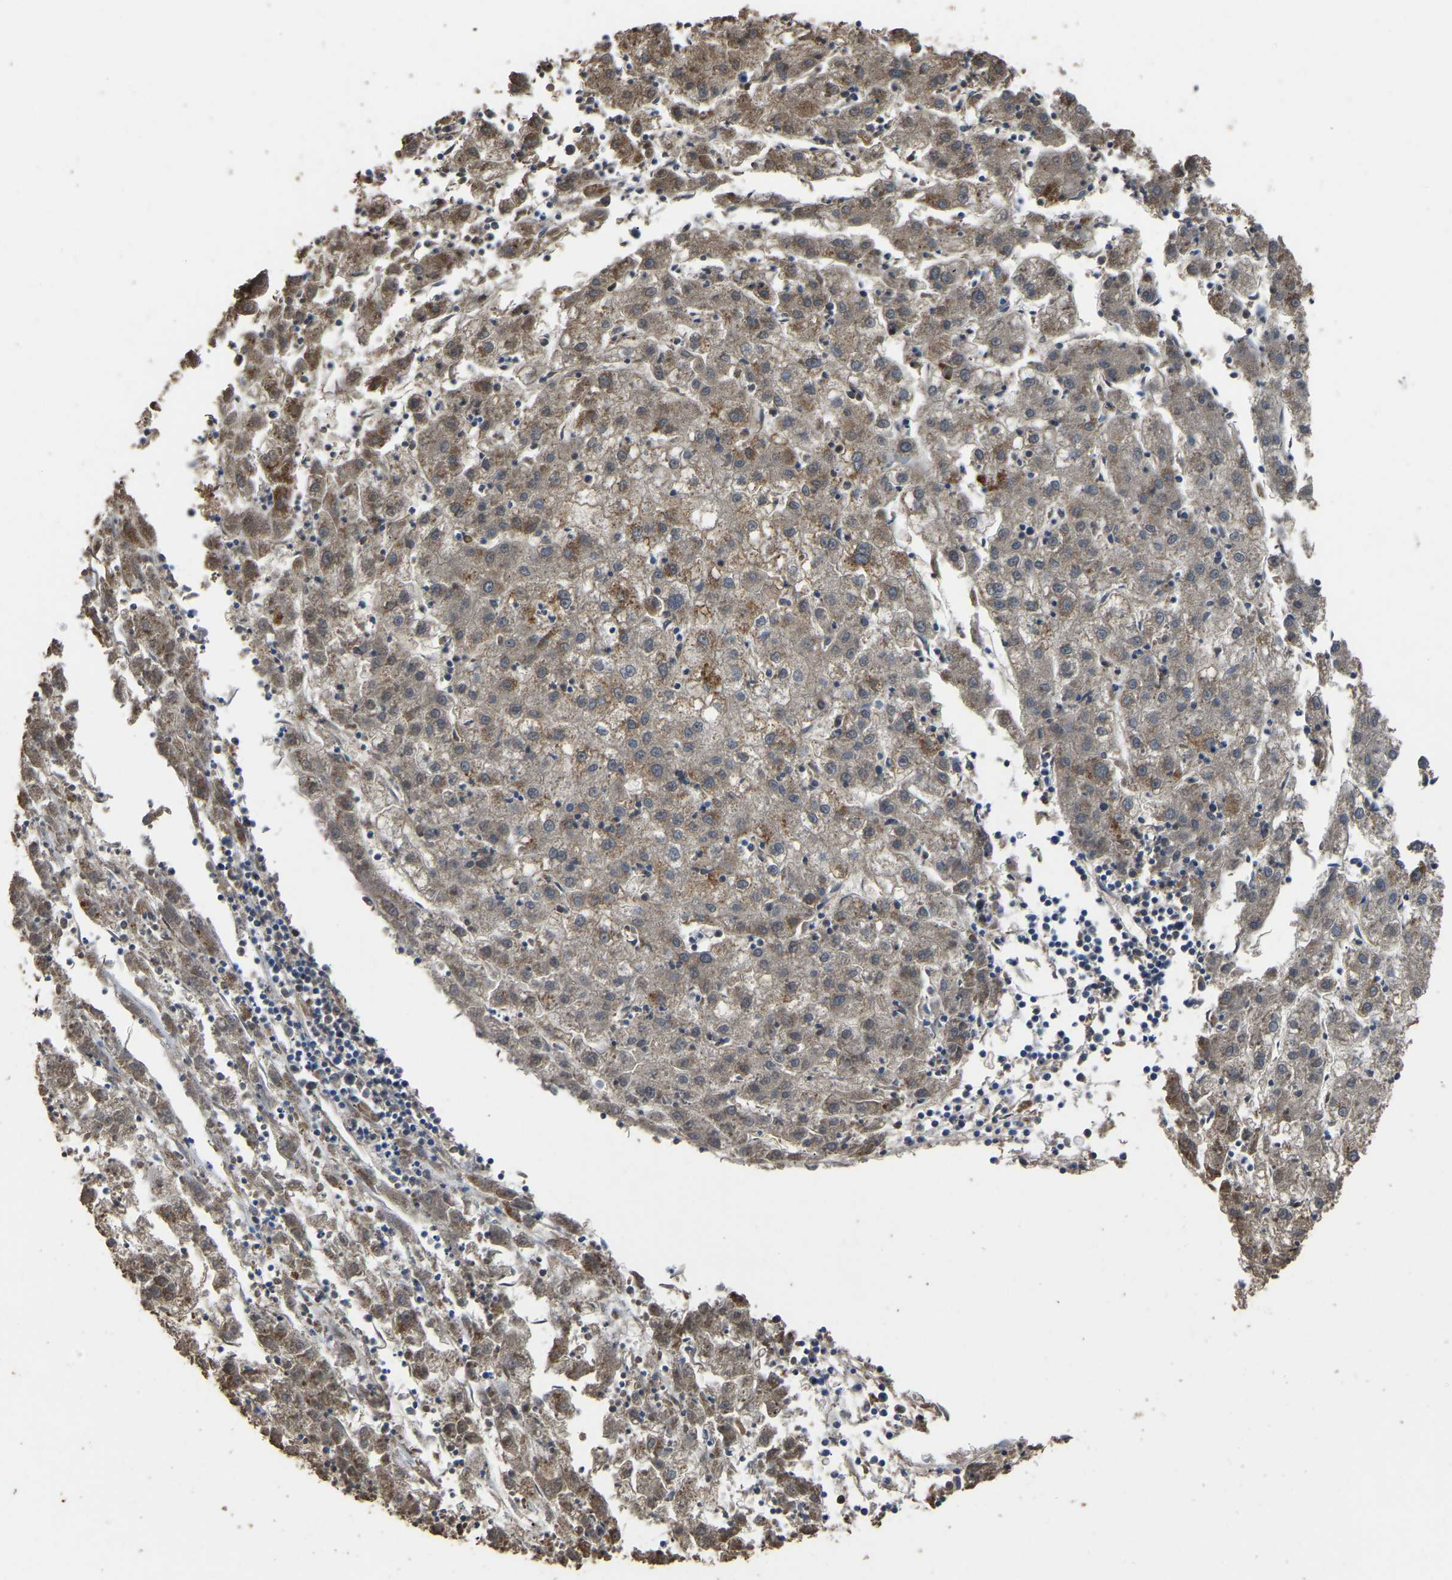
{"staining": {"intensity": "moderate", "quantity": ">75%", "location": "cytoplasmic/membranous"}, "tissue": "liver cancer", "cell_type": "Tumor cells", "image_type": "cancer", "snomed": [{"axis": "morphology", "description": "Carcinoma, Hepatocellular, NOS"}, {"axis": "topography", "description": "Liver"}], "caption": "Moderate cytoplasmic/membranous positivity is identified in about >75% of tumor cells in liver hepatocellular carcinoma.", "gene": "ETFA", "patient": {"sex": "male", "age": 72}}